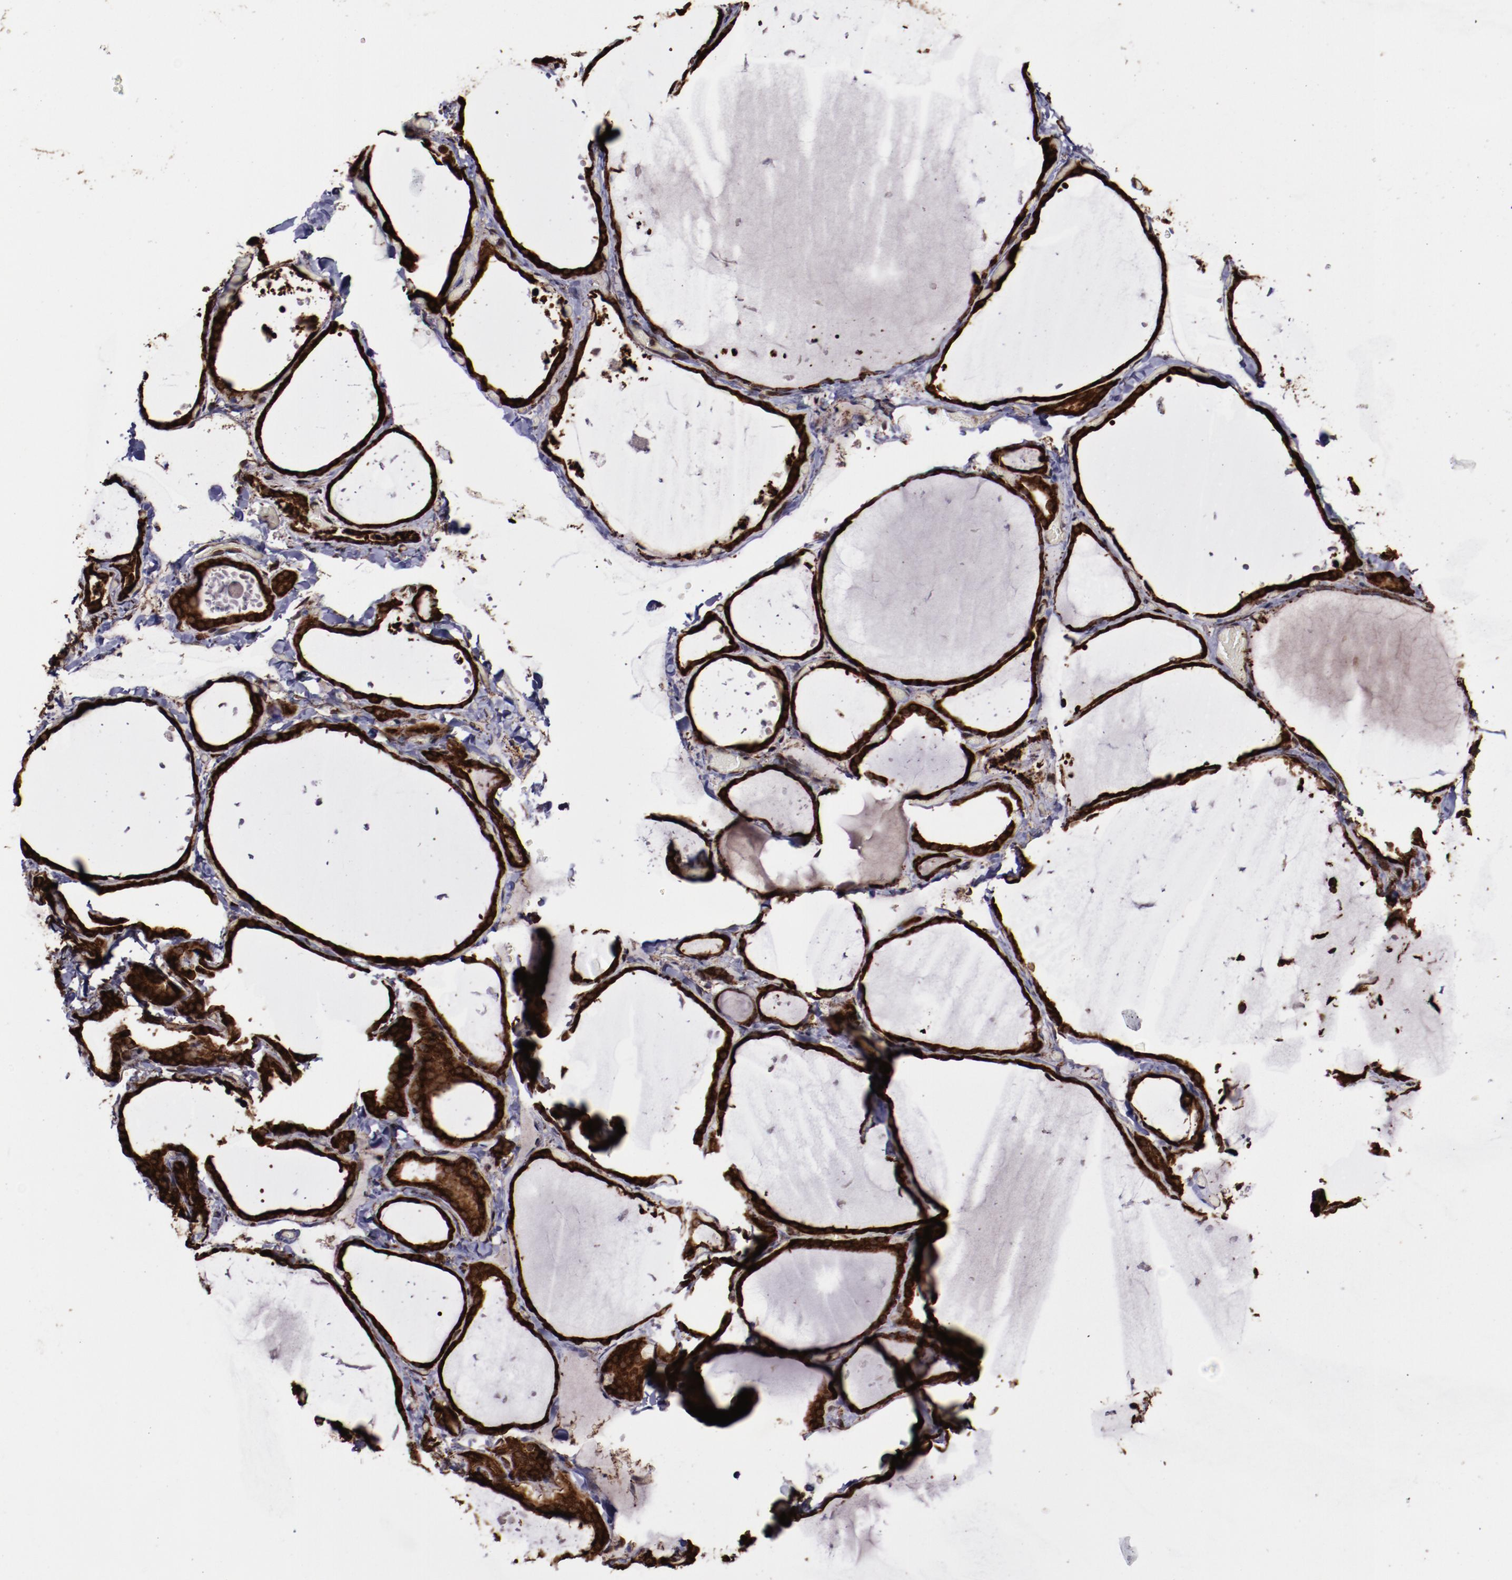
{"staining": {"intensity": "strong", "quantity": ">75%", "location": "cytoplasmic/membranous,nuclear"}, "tissue": "thyroid gland", "cell_type": "Glandular cells", "image_type": "normal", "snomed": [{"axis": "morphology", "description": "Normal tissue, NOS"}, {"axis": "topography", "description": "Thyroid gland"}], "caption": "High-power microscopy captured an immunohistochemistry (IHC) histopathology image of benign thyroid gland, revealing strong cytoplasmic/membranous,nuclear staining in about >75% of glandular cells.", "gene": "EIF4ENIF1", "patient": {"sex": "female", "age": 22}}